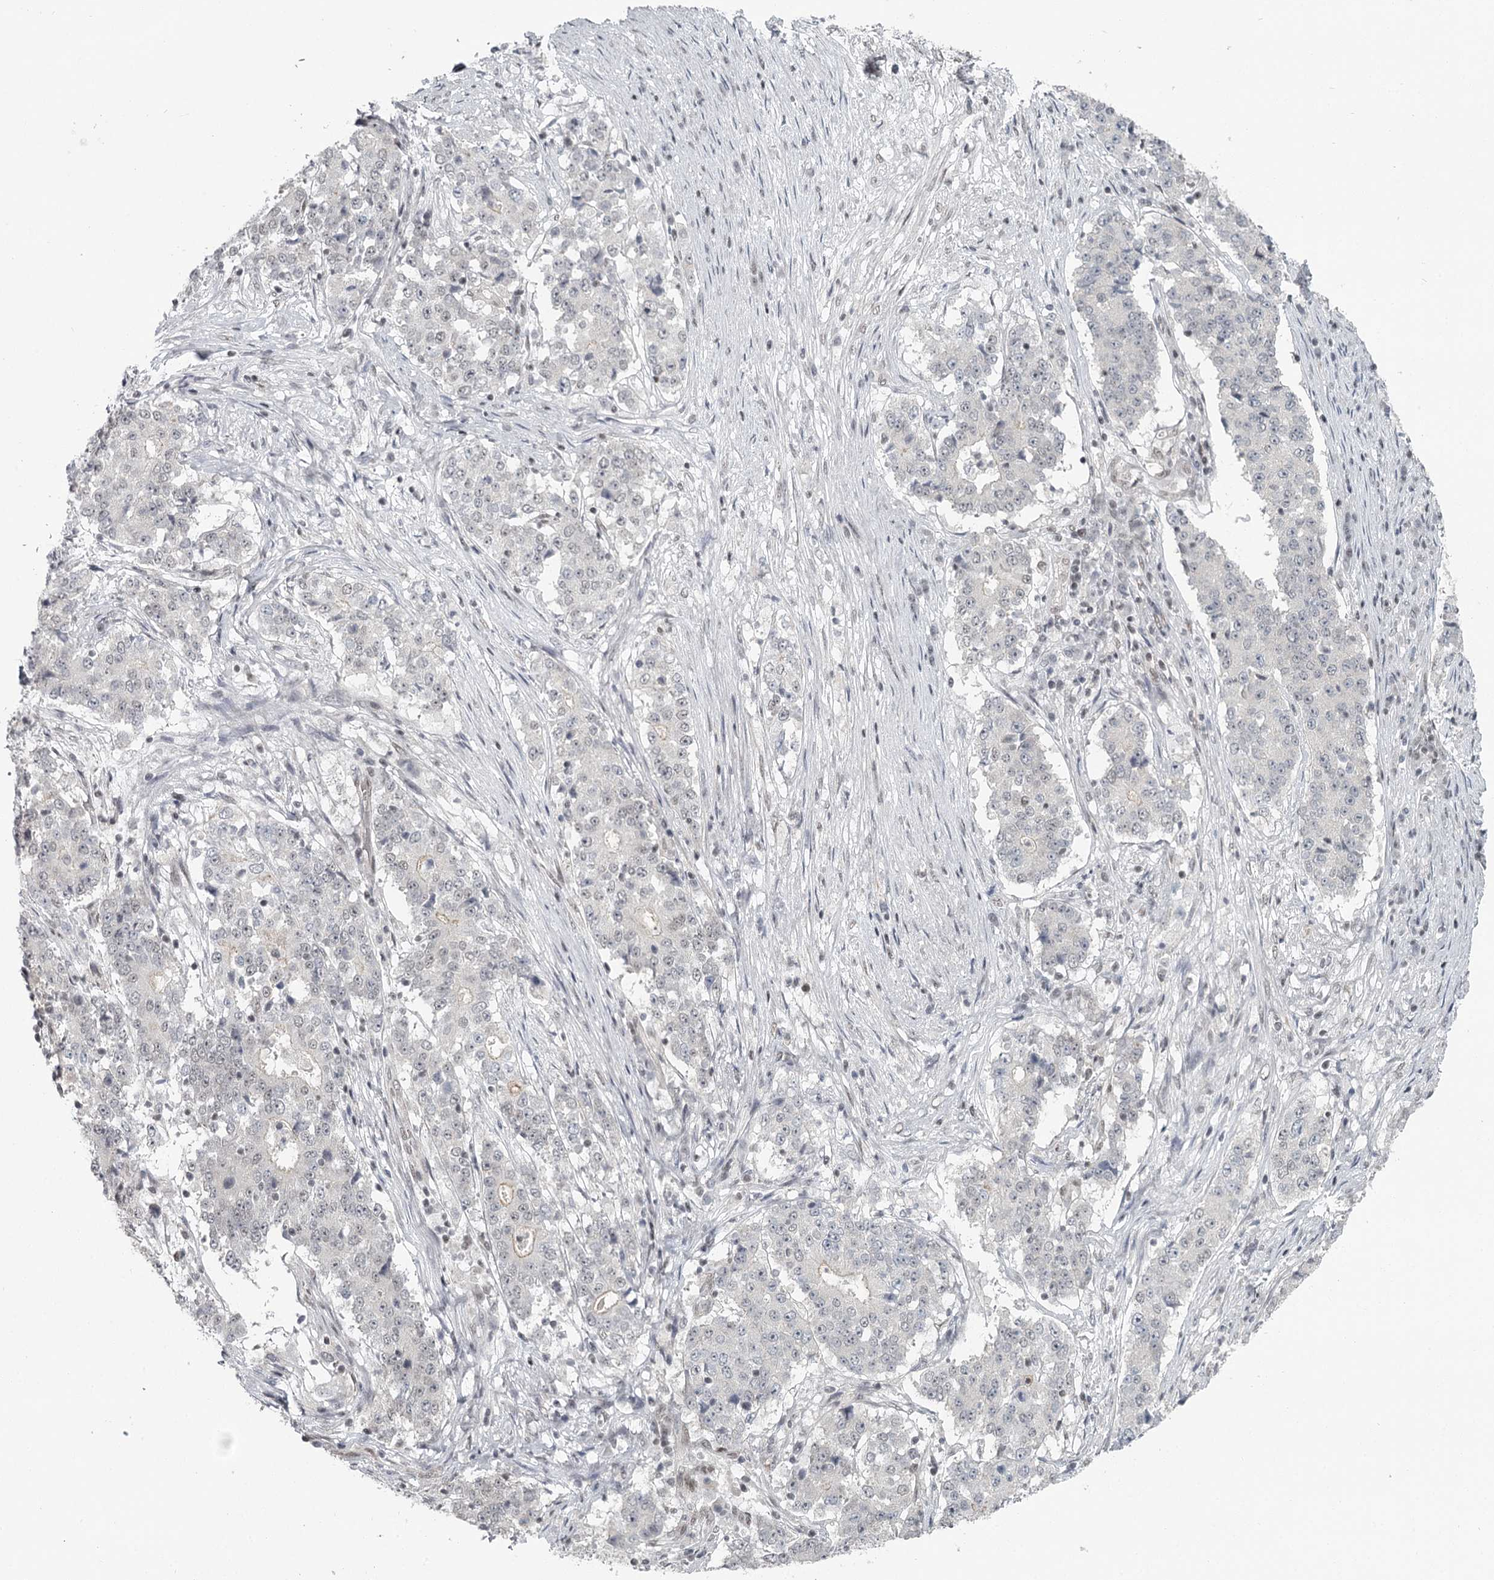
{"staining": {"intensity": "negative", "quantity": "none", "location": "none"}, "tissue": "stomach cancer", "cell_type": "Tumor cells", "image_type": "cancer", "snomed": [{"axis": "morphology", "description": "Adenocarcinoma, NOS"}, {"axis": "topography", "description": "Stomach"}], "caption": "DAB (3,3'-diaminobenzidine) immunohistochemical staining of human stomach cancer (adenocarcinoma) reveals no significant staining in tumor cells.", "gene": "FAM13C", "patient": {"sex": "male", "age": 59}}